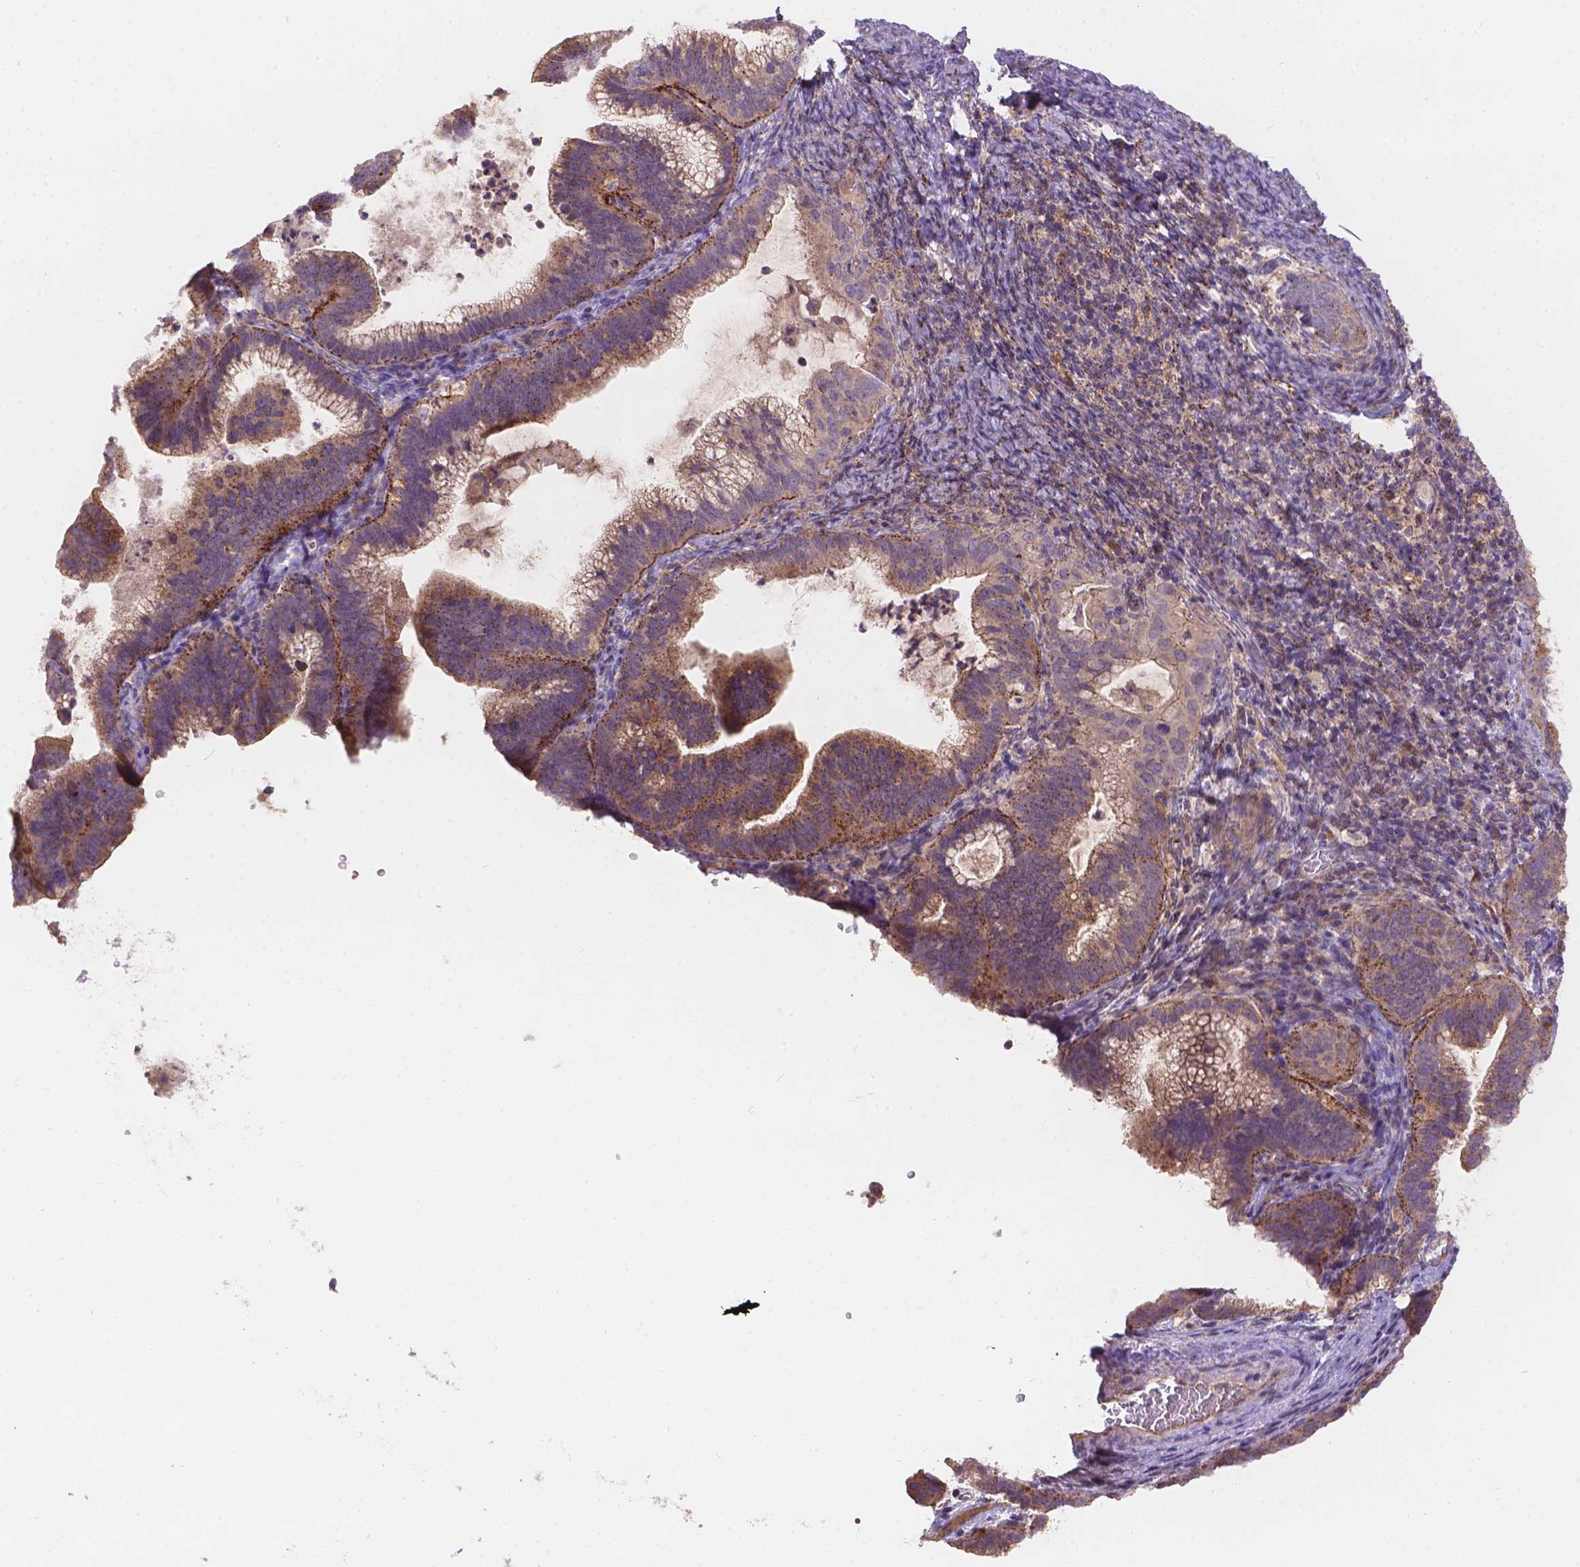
{"staining": {"intensity": "strong", "quantity": "25%-75%", "location": "cytoplasmic/membranous"}, "tissue": "cervical cancer", "cell_type": "Tumor cells", "image_type": "cancer", "snomed": [{"axis": "morphology", "description": "Adenocarcinoma, NOS"}, {"axis": "topography", "description": "Cervix"}], "caption": "Cervical adenocarcinoma stained for a protein (brown) exhibits strong cytoplasmic/membranous positive positivity in approximately 25%-75% of tumor cells.", "gene": "CDK10", "patient": {"sex": "female", "age": 61}}